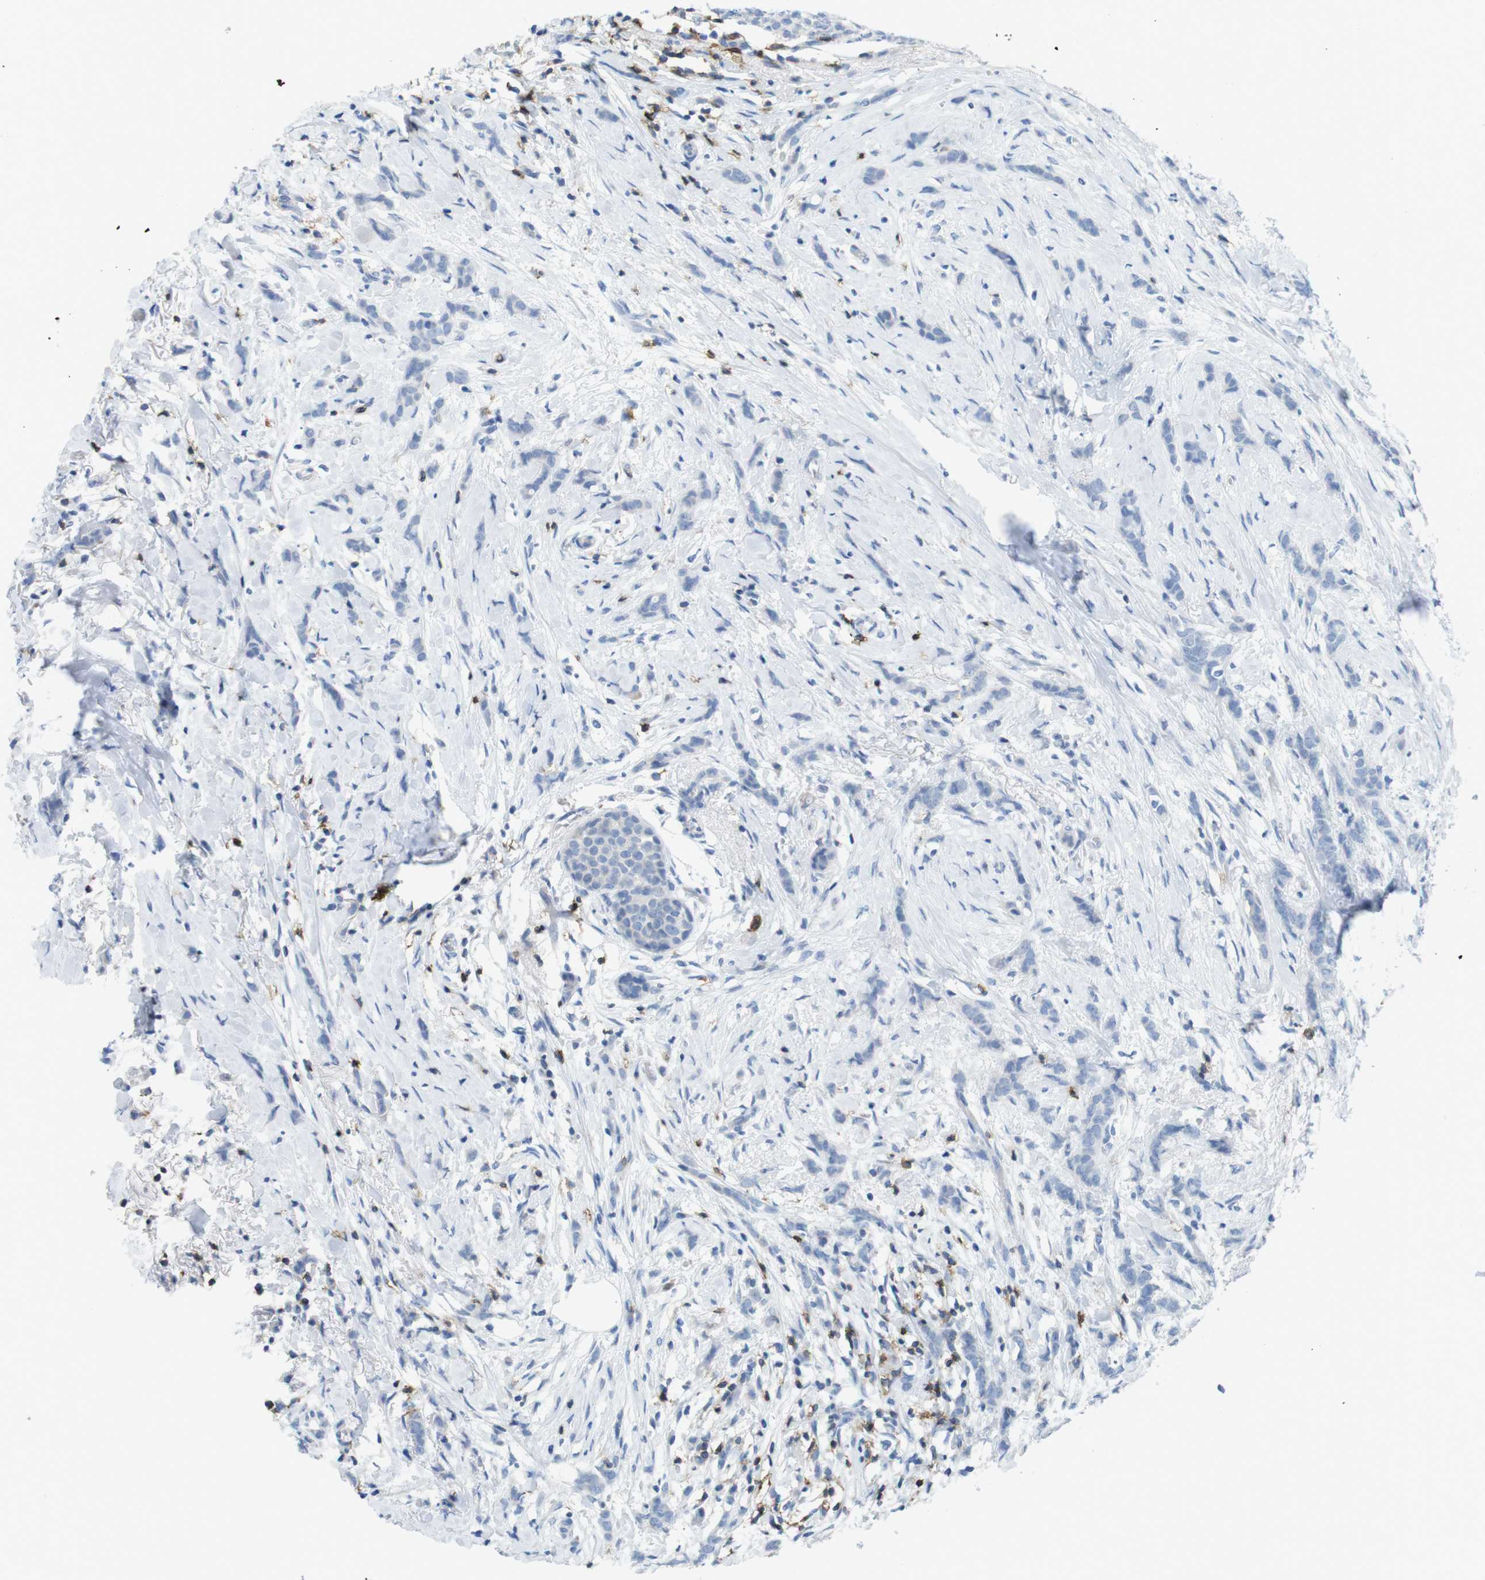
{"staining": {"intensity": "negative", "quantity": "none", "location": "none"}, "tissue": "breast cancer", "cell_type": "Tumor cells", "image_type": "cancer", "snomed": [{"axis": "morphology", "description": "Lobular carcinoma, in situ"}, {"axis": "morphology", "description": "Lobular carcinoma"}, {"axis": "topography", "description": "Breast"}], "caption": "IHC micrograph of neoplastic tissue: human breast lobular carcinoma in situ stained with DAB (3,3'-diaminobenzidine) displays no significant protein expression in tumor cells.", "gene": "CD5", "patient": {"sex": "female", "age": 41}}